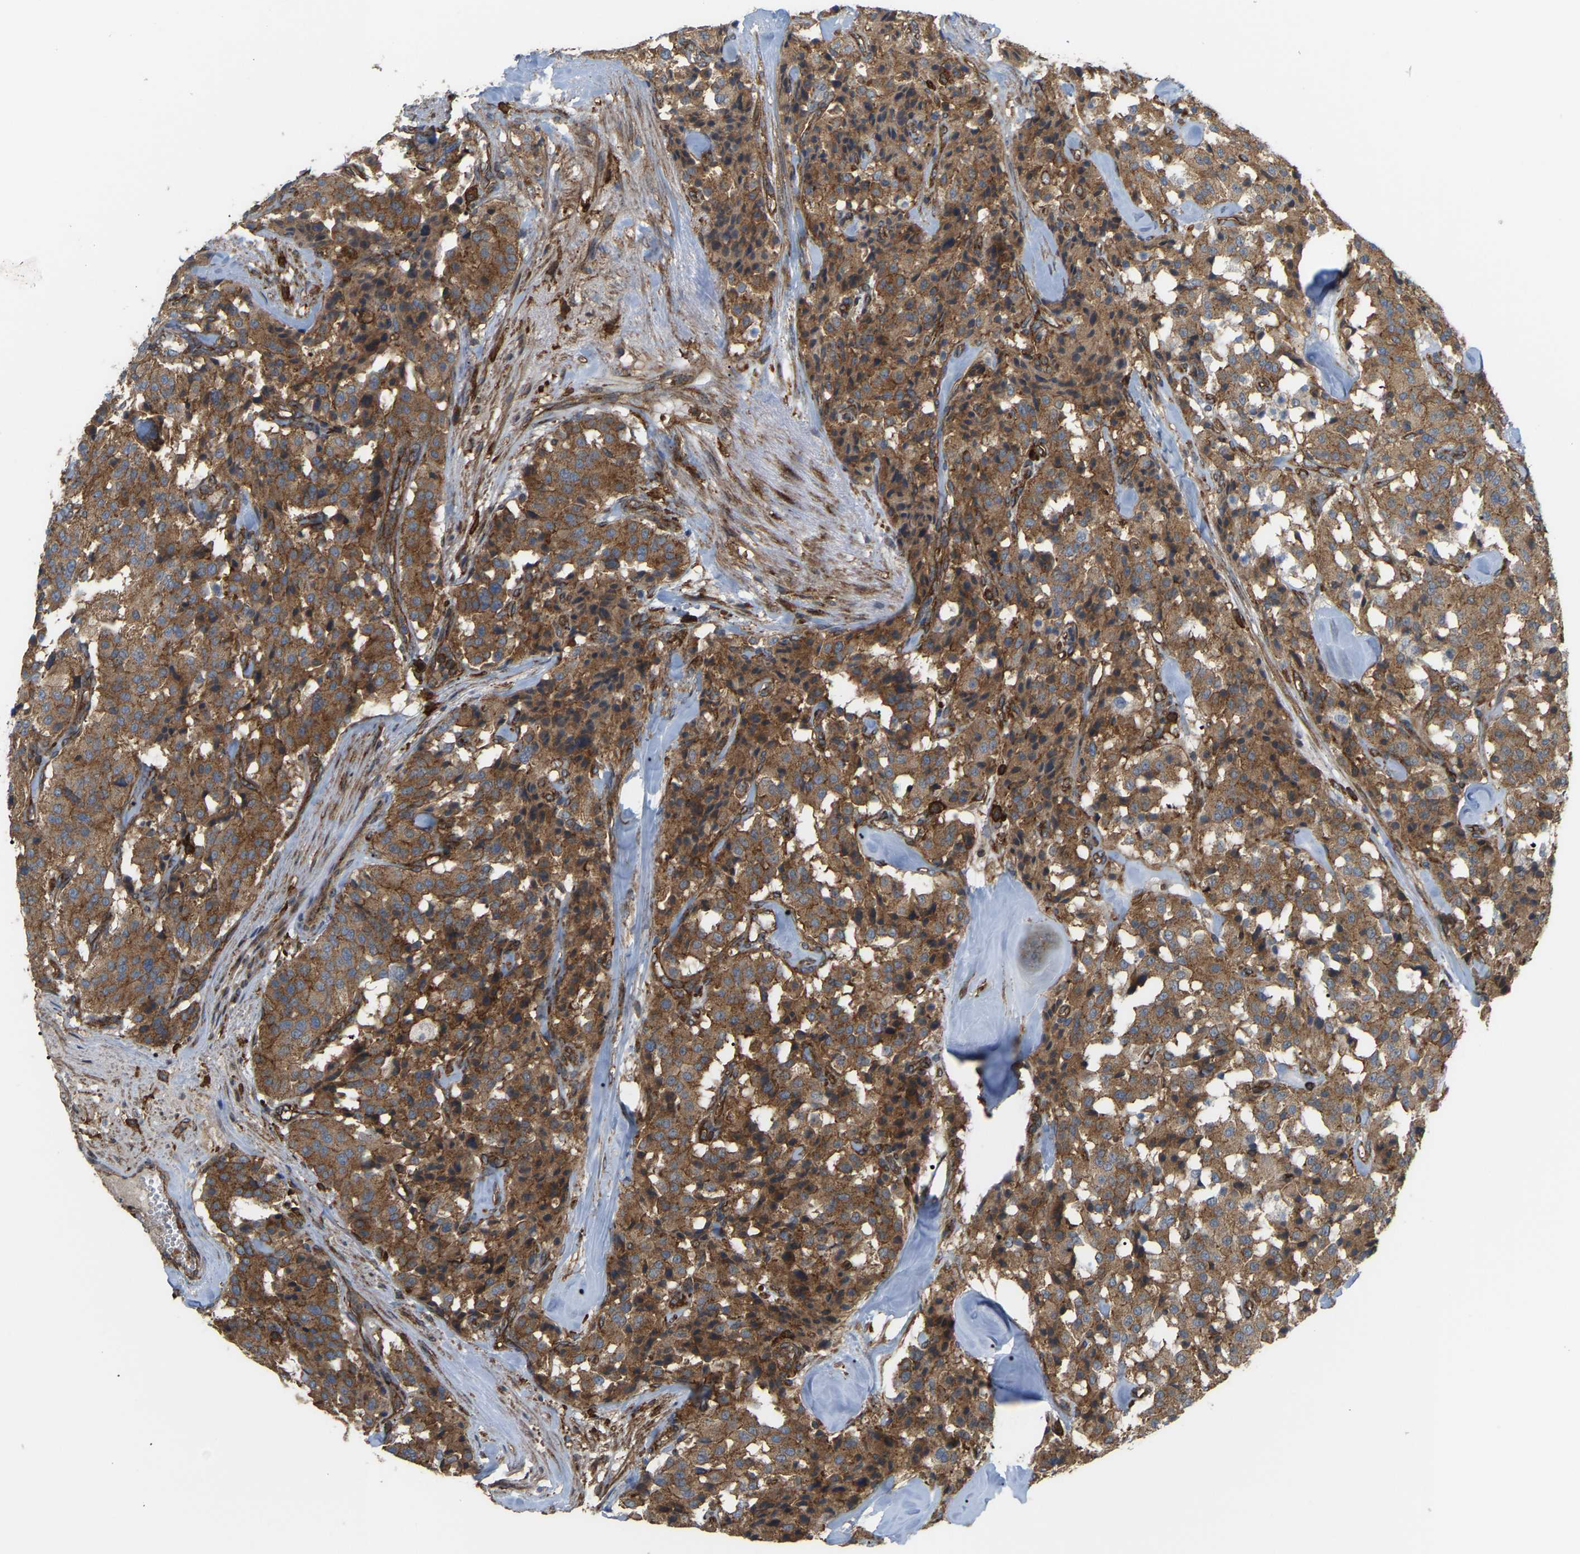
{"staining": {"intensity": "strong", "quantity": ">75%", "location": "cytoplasmic/membranous"}, "tissue": "carcinoid", "cell_type": "Tumor cells", "image_type": "cancer", "snomed": [{"axis": "morphology", "description": "Carcinoid, malignant, NOS"}, {"axis": "topography", "description": "Lung"}], "caption": "A histopathology image of human malignant carcinoid stained for a protein reveals strong cytoplasmic/membranous brown staining in tumor cells. The staining was performed using DAB to visualize the protein expression in brown, while the nuclei were stained in blue with hematoxylin (Magnification: 20x).", "gene": "PICALM", "patient": {"sex": "male", "age": 30}}